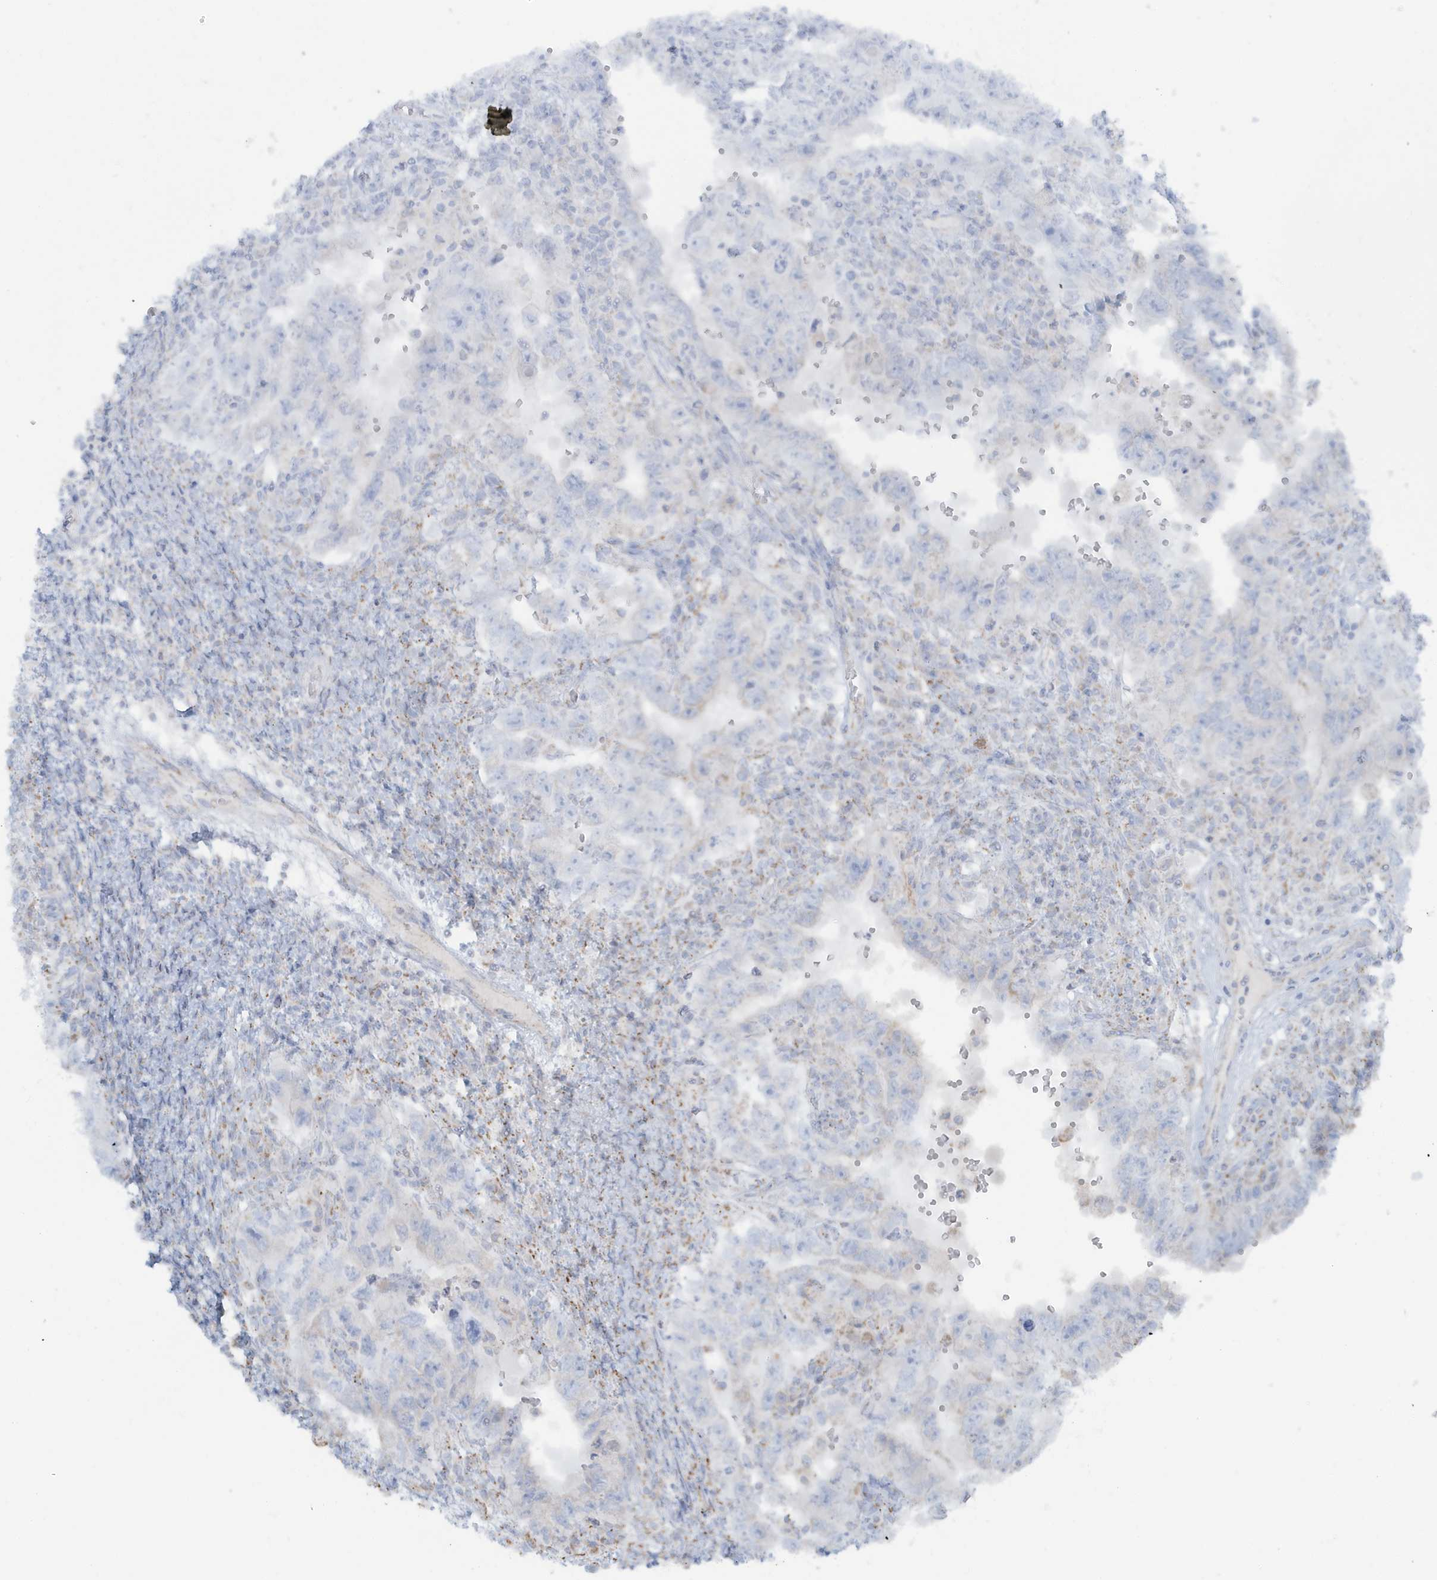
{"staining": {"intensity": "negative", "quantity": "none", "location": "none"}, "tissue": "testis cancer", "cell_type": "Tumor cells", "image_type": "cancer", "snomed": [{"axis": "morphology", "description": "Carcinoma, Embryonal, NOS"}, {"axis": "topography", "description": "Testis"}], "caption": "High power microscopy micrograph of an IHC histopathology image of testis embryonal carcinoma, revealing no significant staining in tumor cells. The staining was performed using DAB to visualize the protein expression in brown, while the nuclei were stained in blue with hematoxylin (Magnification: 20x).", "gene": "RAB11FIP3", "patient": {"sex": "male", "age": 26}}